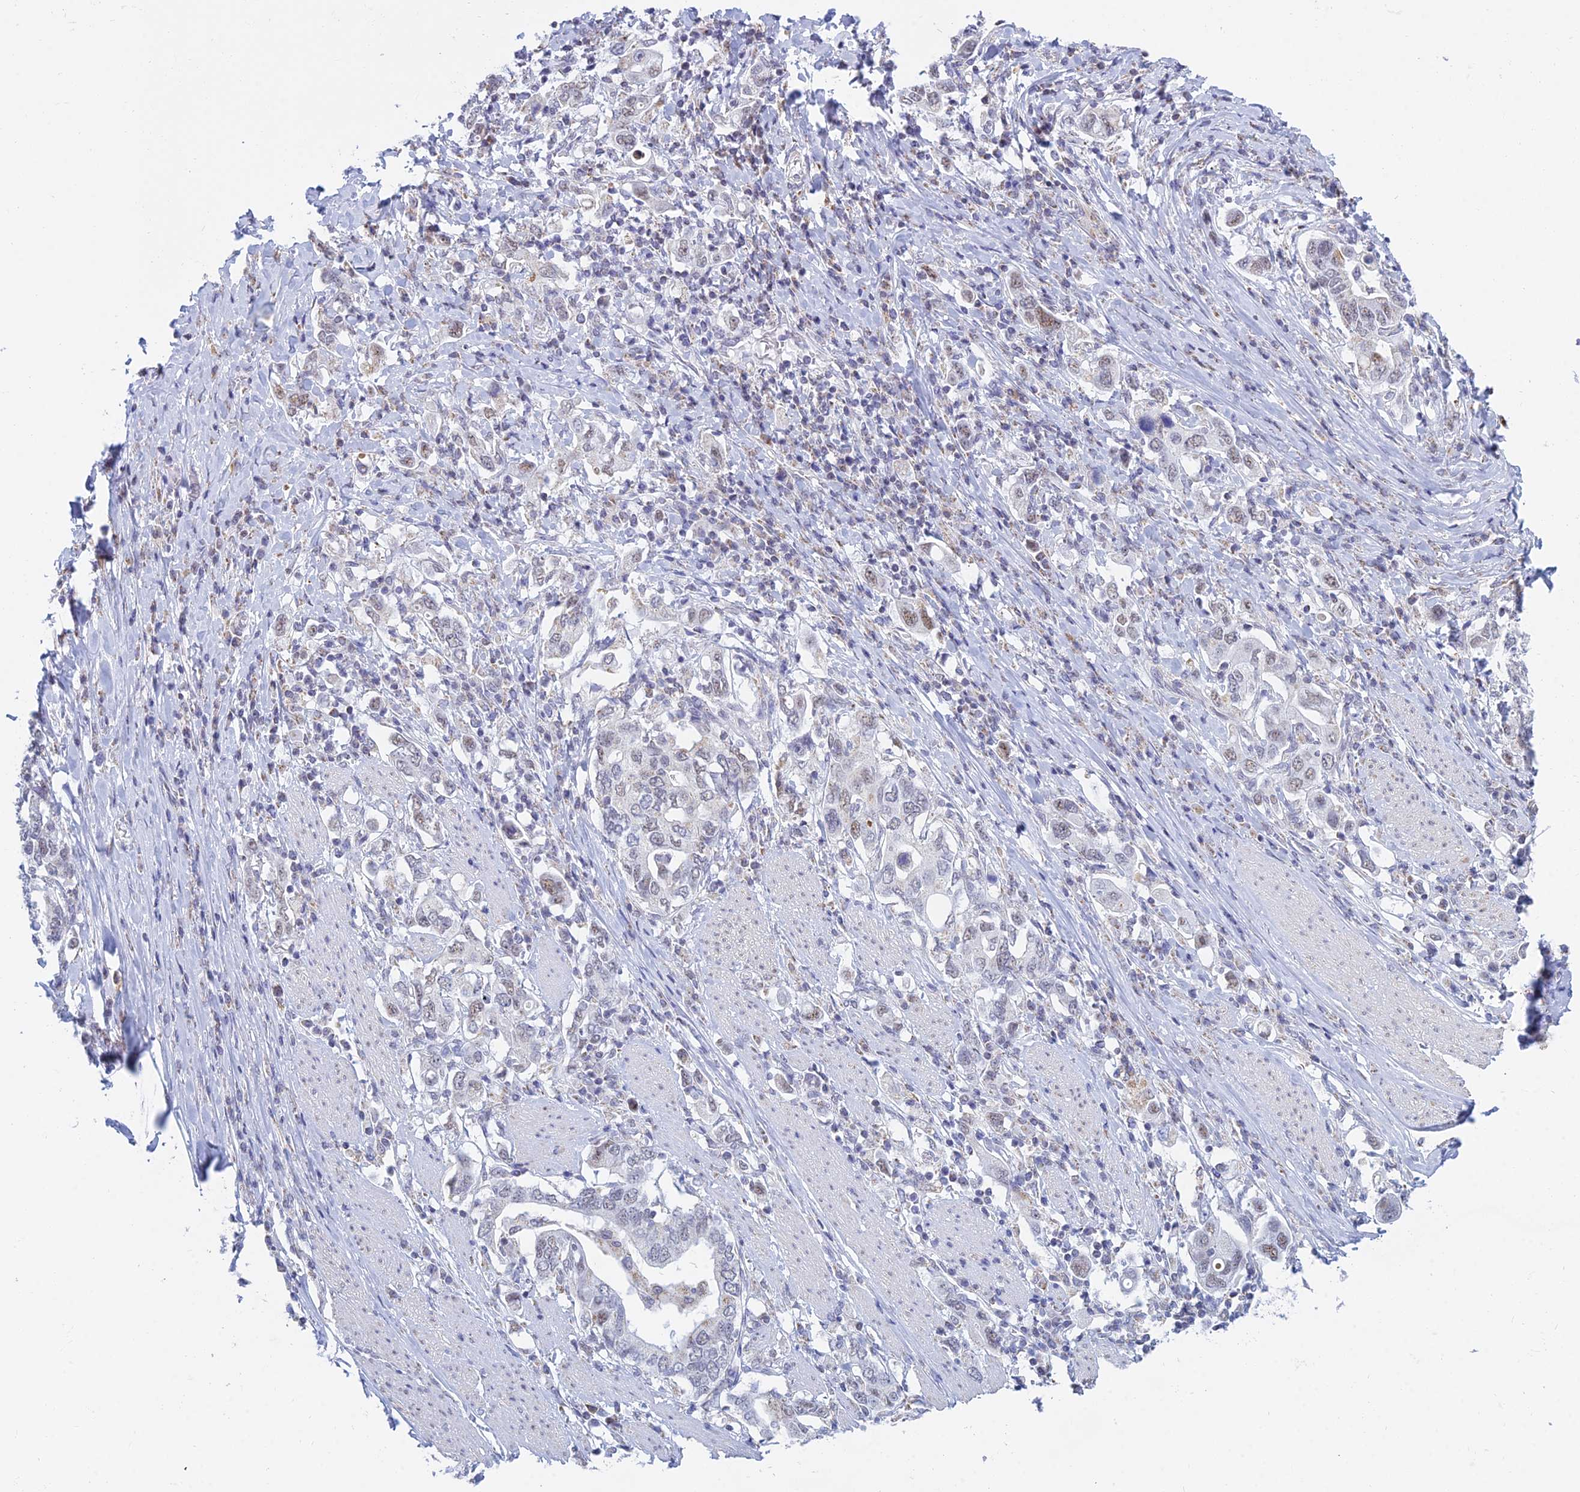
{"staining": {"intensity": "weak", "quantity": "25%-75%", "location": "nuclear"}, "tissue": "stomach cancer", "cell_type": "Tumor cells", "image_type": "cancer", "snomed": [{"axis": "morphology", "description": "Adenocarcinoma, NOS"}, {"axis": "topography", "description": "Stomach, upper"}, {"axis": "topography", "description": "Stomach"}], "caption": "A photomicrograph showing weak nuclear positivity in approximately 25%-75% of tumor cells in stomach cancer, as visualized by brown immunohistochemical staining.", "gene": "KLF14", "patient": {"sex": "male", "age": 62}}